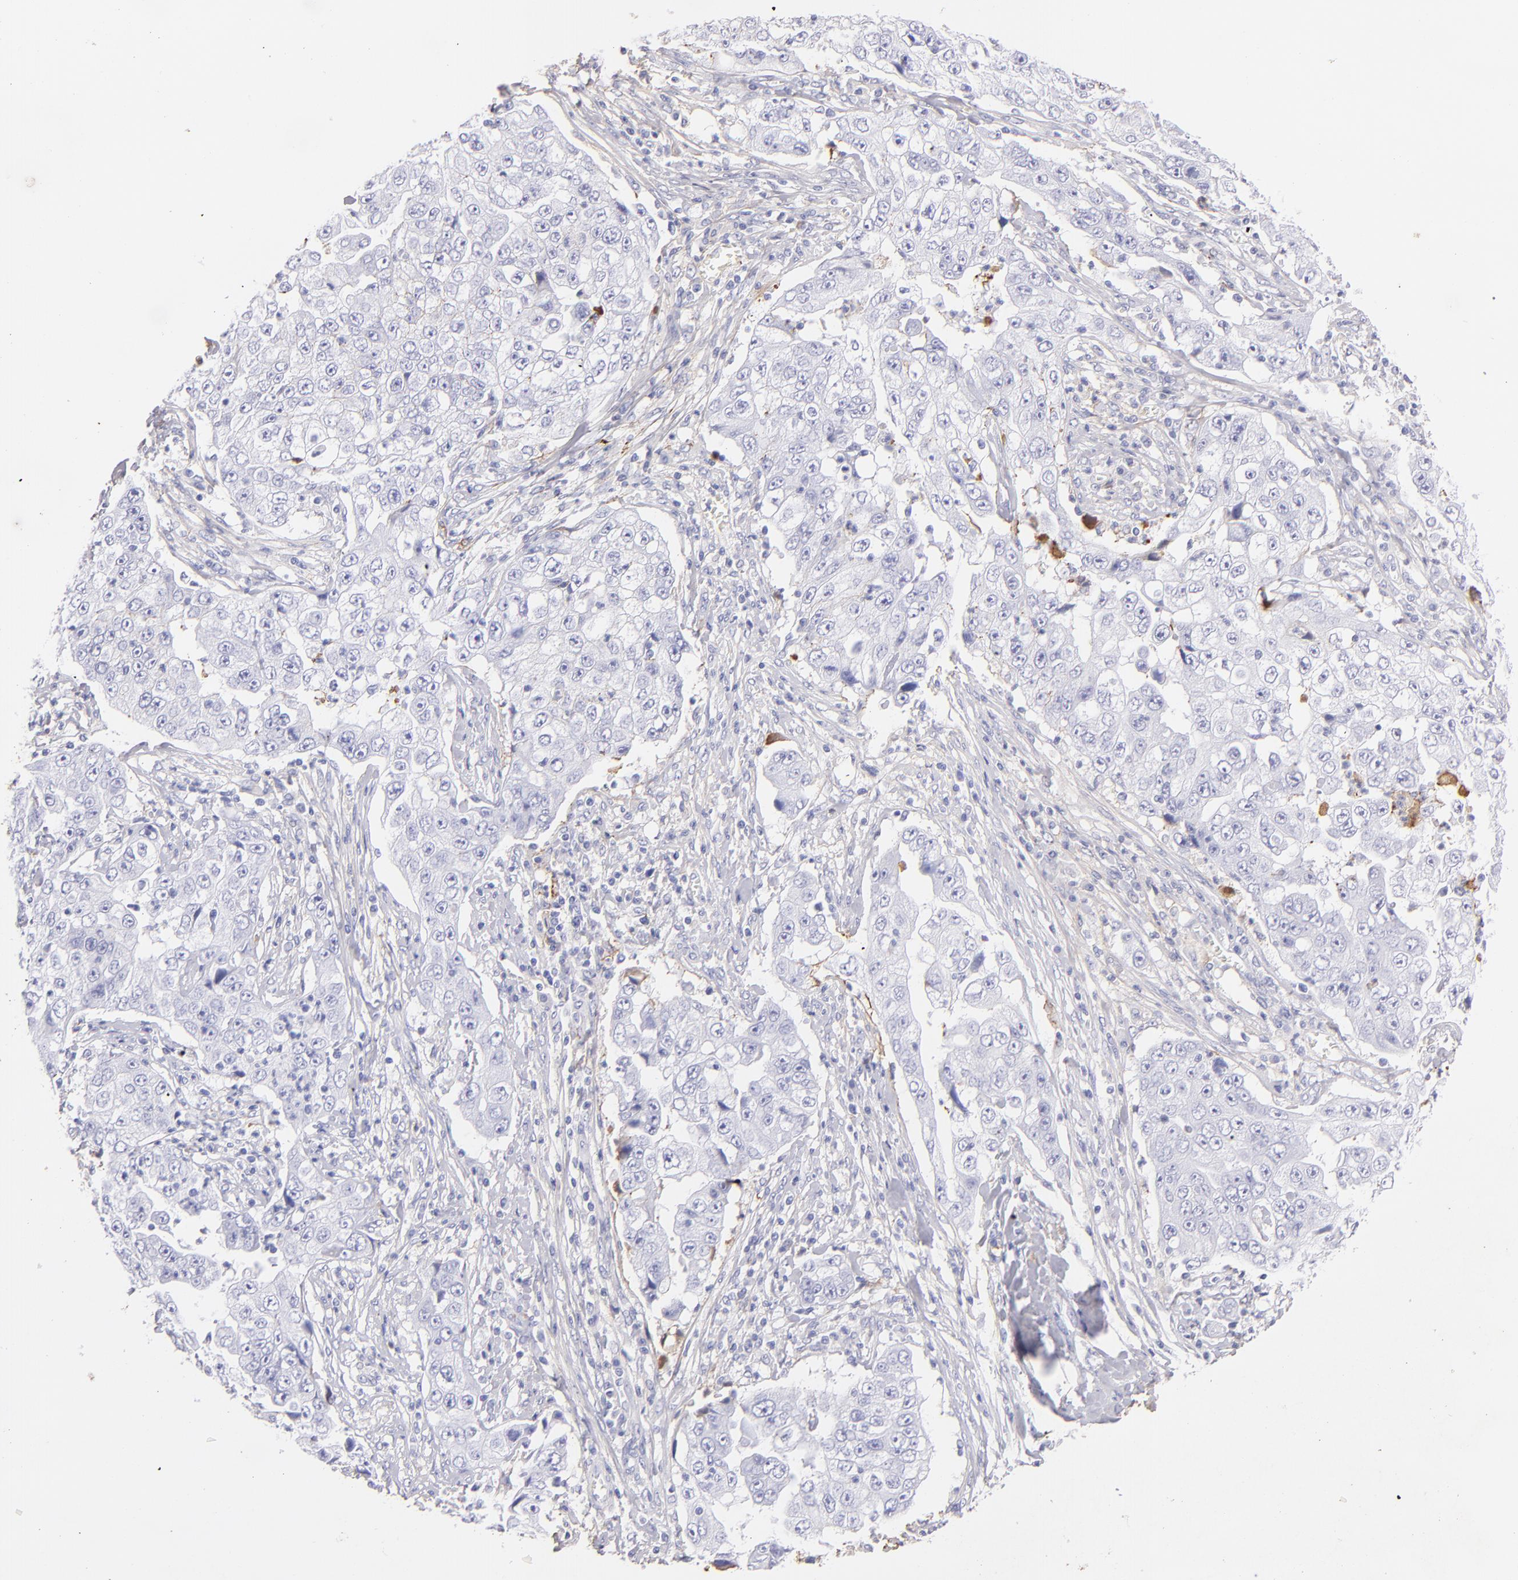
{"staining": {"intensity": "negative", "quantity": "none", "location": "none"}, "tissue": "lung cancer", "cell_type": "Tumor cells", "image_type": "cancer", "snomed": [{"axis": "morphology", "description": "Squamous cell carcinoma, NOS"}, {"axis": "topography", "description": "Lung"}], "caption": "A photomicrograph of human lung cancer (squamous cell carcinoma) is negative for staining in tumor cells. The staining was performed using DAB (3,3'-diaminobenzidine) to visualize the protein expression in brown, while the nuclei were stained in blue with hematoxylin (Magnification: 20x).", "gene": "FGB", "patient": {"sex": "male", "age": 64}}